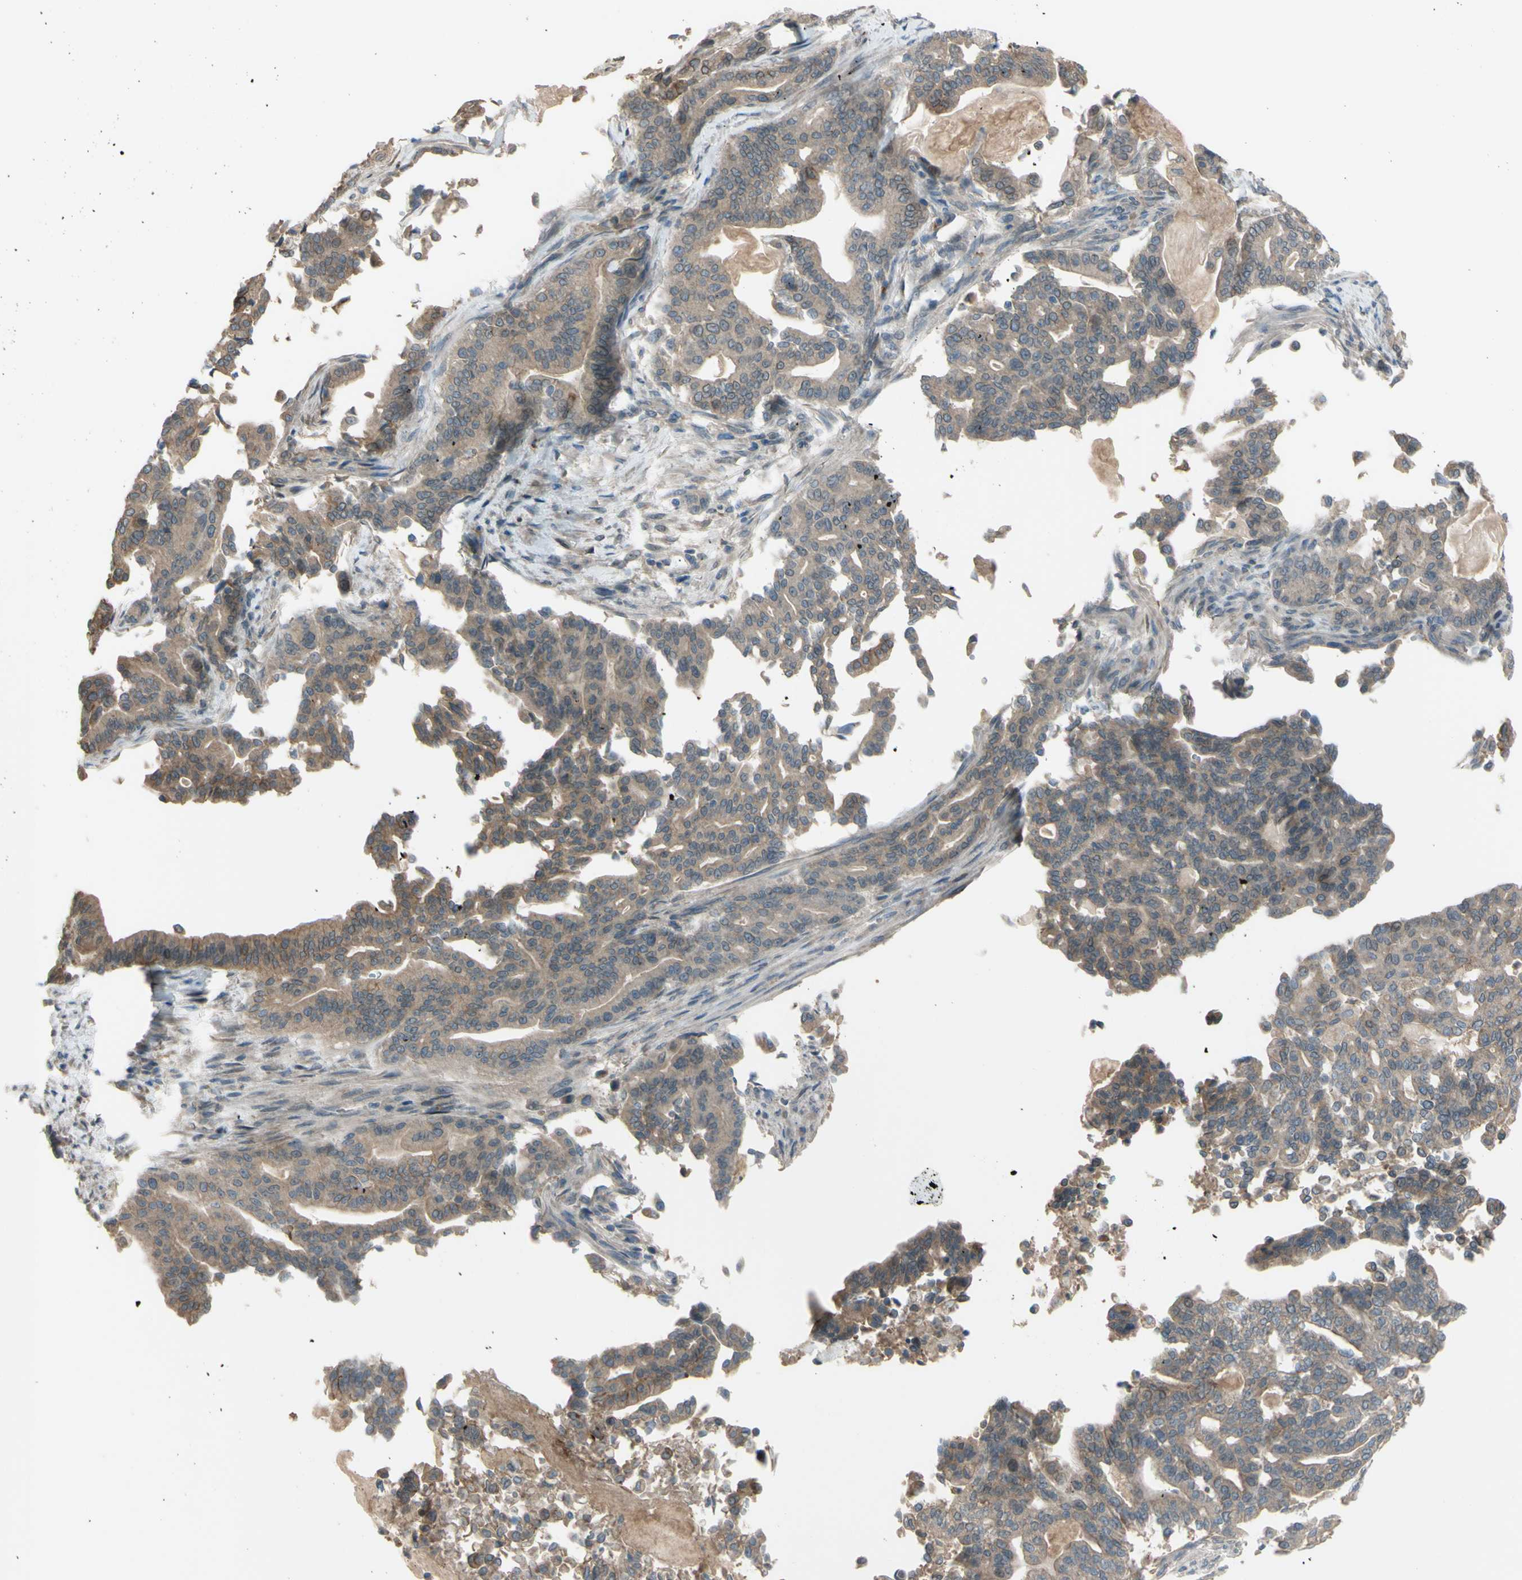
{"staining": {"intensity": "moderate", "quantity": ">75%", "location": "cytoplasmic/membranous"}, "tissue": "pancreatic cancer", "cell_type": "Tumor cells", "image_type": "cancer", "snomed": [{"axis": "morphology", "description": "Adenocarcinoma, NOS"}, {"axis": "topography", "description": "Pancreas"}], "caption": "Human pancreatic cancer (adenocarcinoma) stained with a brown dye reveals moderate cytoplasmic/membranous positive staining in about >75% of tumor cells.", "gene": "AFP", "patient": {"sex": "male", "age": 63}}